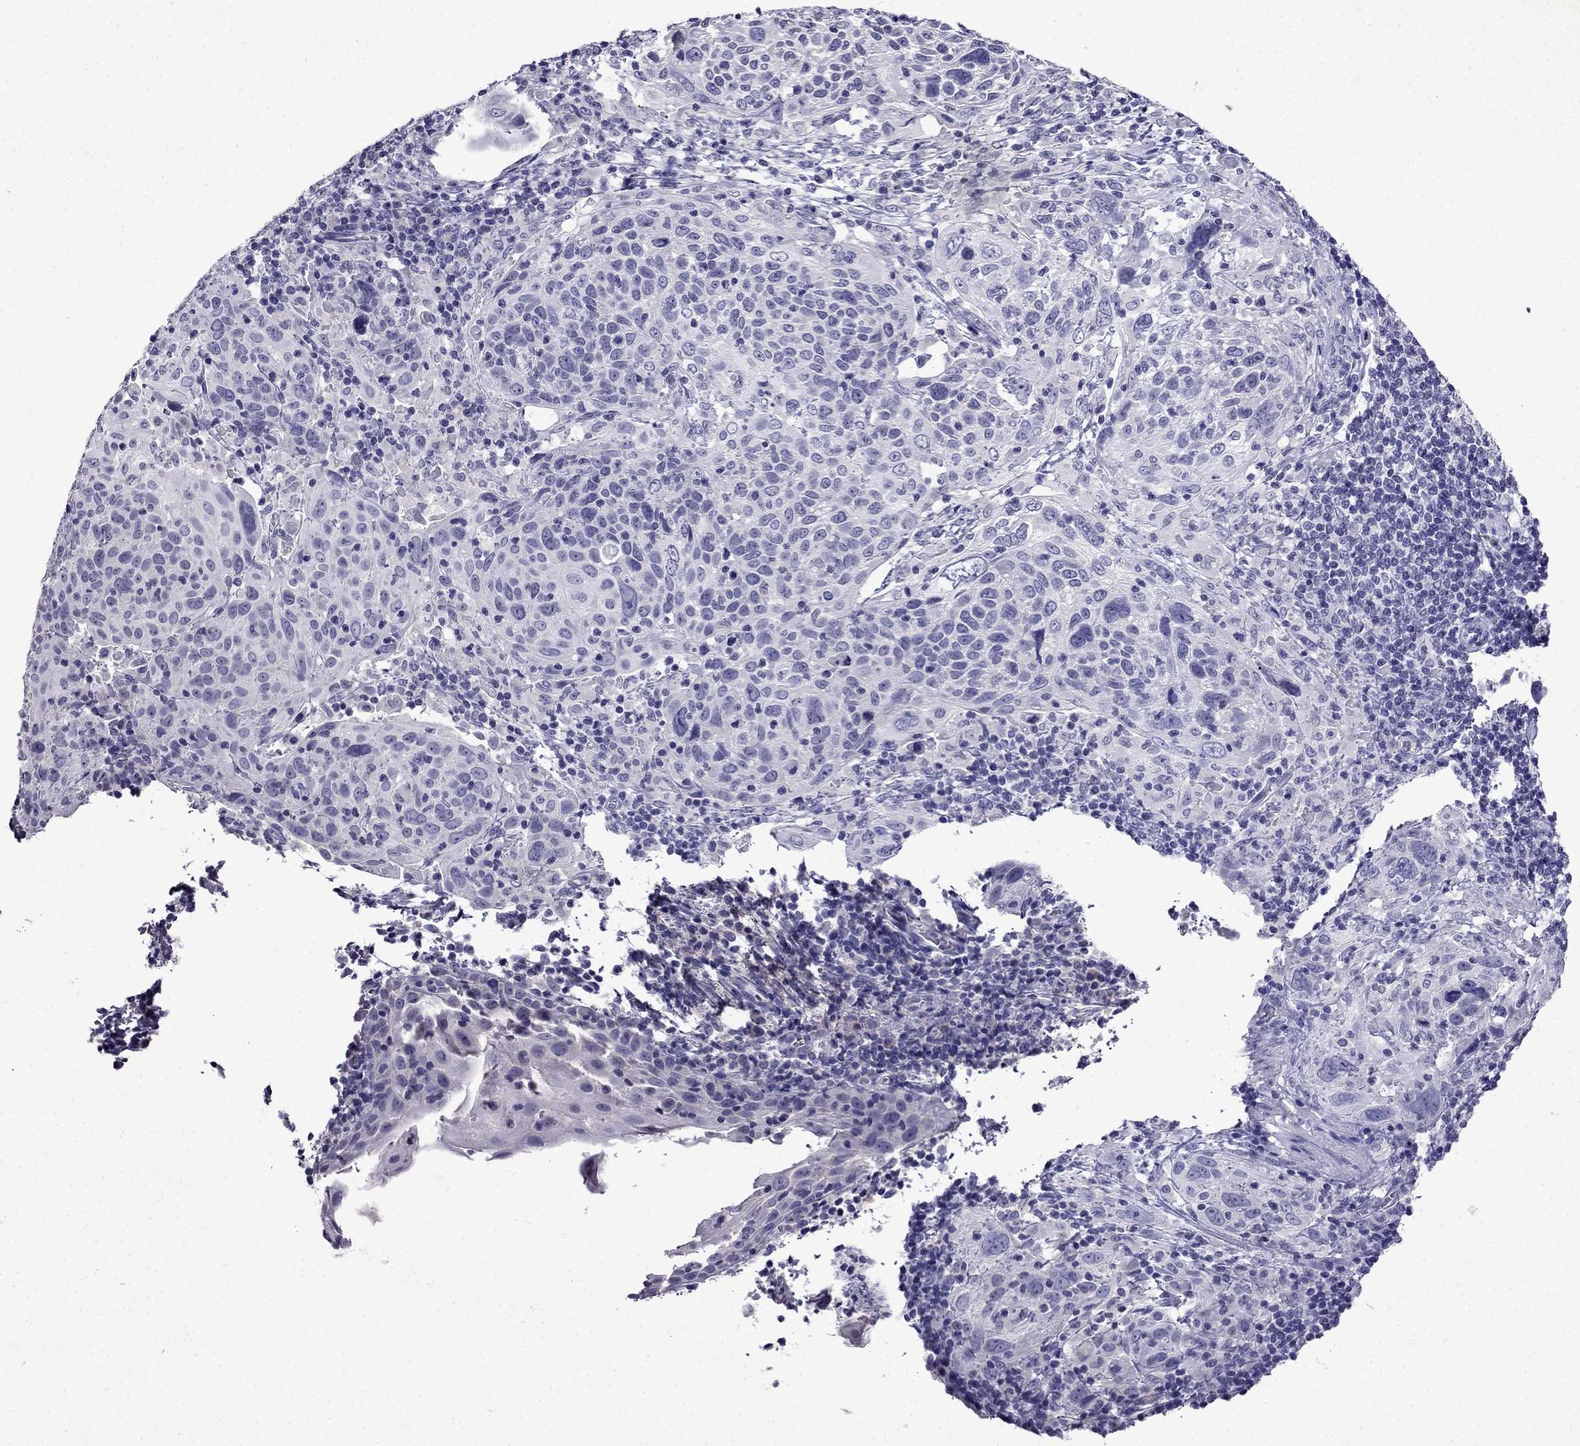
{"staining": {"intensity": "negative", "quantity": "none", "location": "none"}, "tissue": "cervical cancer", "cell_type": "Tumor cells", "image_type": "cancer", "snomed": [{"axis": "morphology", "description": "Squamous cell carcinoma, NOS"}, {"axis": "topography", "description": "Cervix"}], "caption": "Photomicrograph shows no significant protein expression in tumor cells of cervical squamous cell carcinoma. (Immunohistochemistry (ihc), brightfield microscopy, high magnification).", "gene": "DNAH17", "patient": {"sex": "female", "age": 61}}